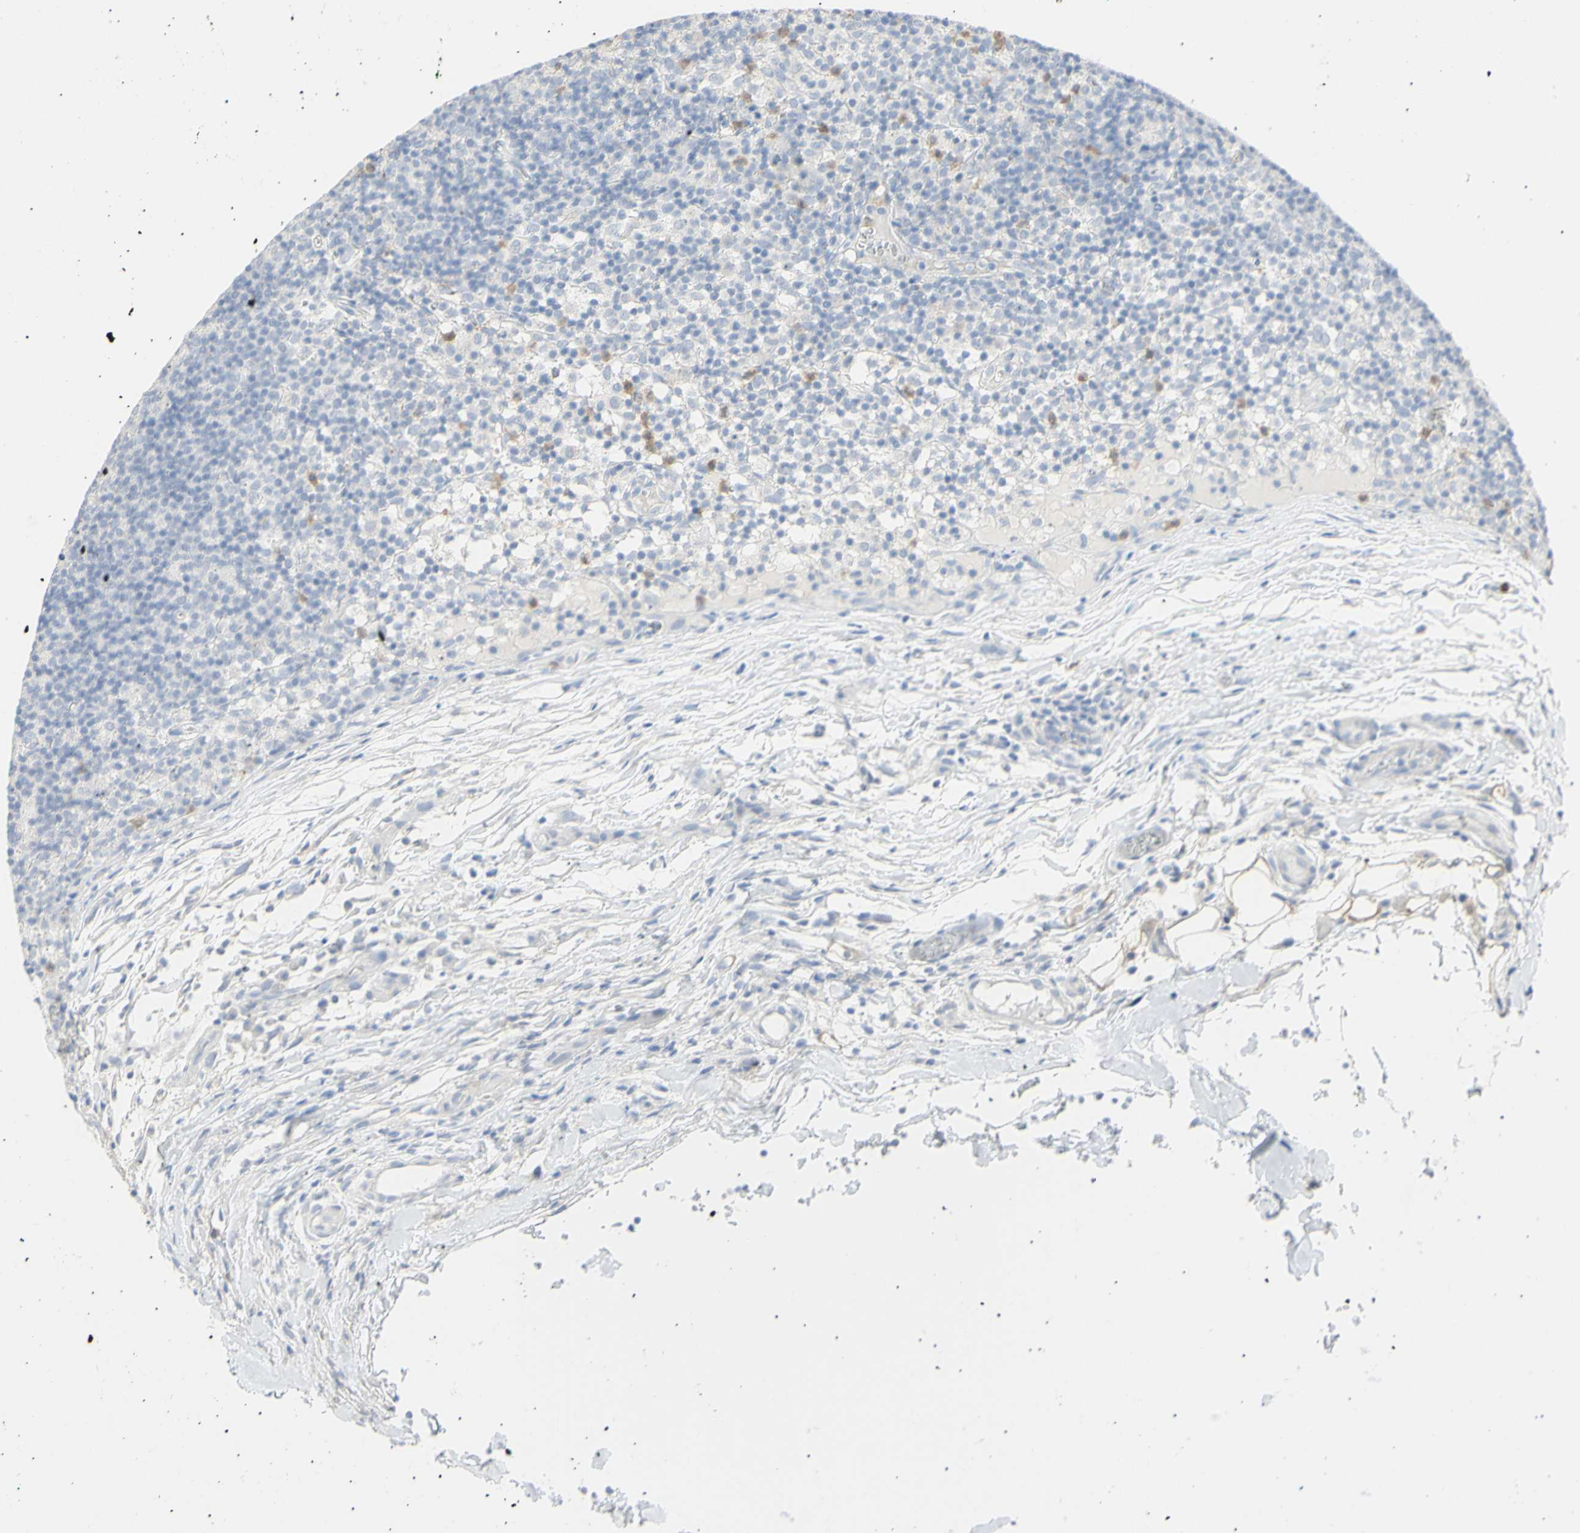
{"staining": {"intensity": "negative", "quantity": "none", "location": "none"}, "tissue": "lymph node", "cell_type": "Germinal center cells", "image_type": "normal", "snomed": [{"axis": "morphology", "description": "Normal tissue, NOS"}, {"axis": "morphology", "description": "Inflammation, NOS"}, {"axis": "topography", "description": "Lymph node"}], "caption": "Lymph node stained for a protein using immunohistochemistry reveals no staining germinal center cells.", "gene": "B4GALNT3", "patient": {"sex": "male", "age": 55}}